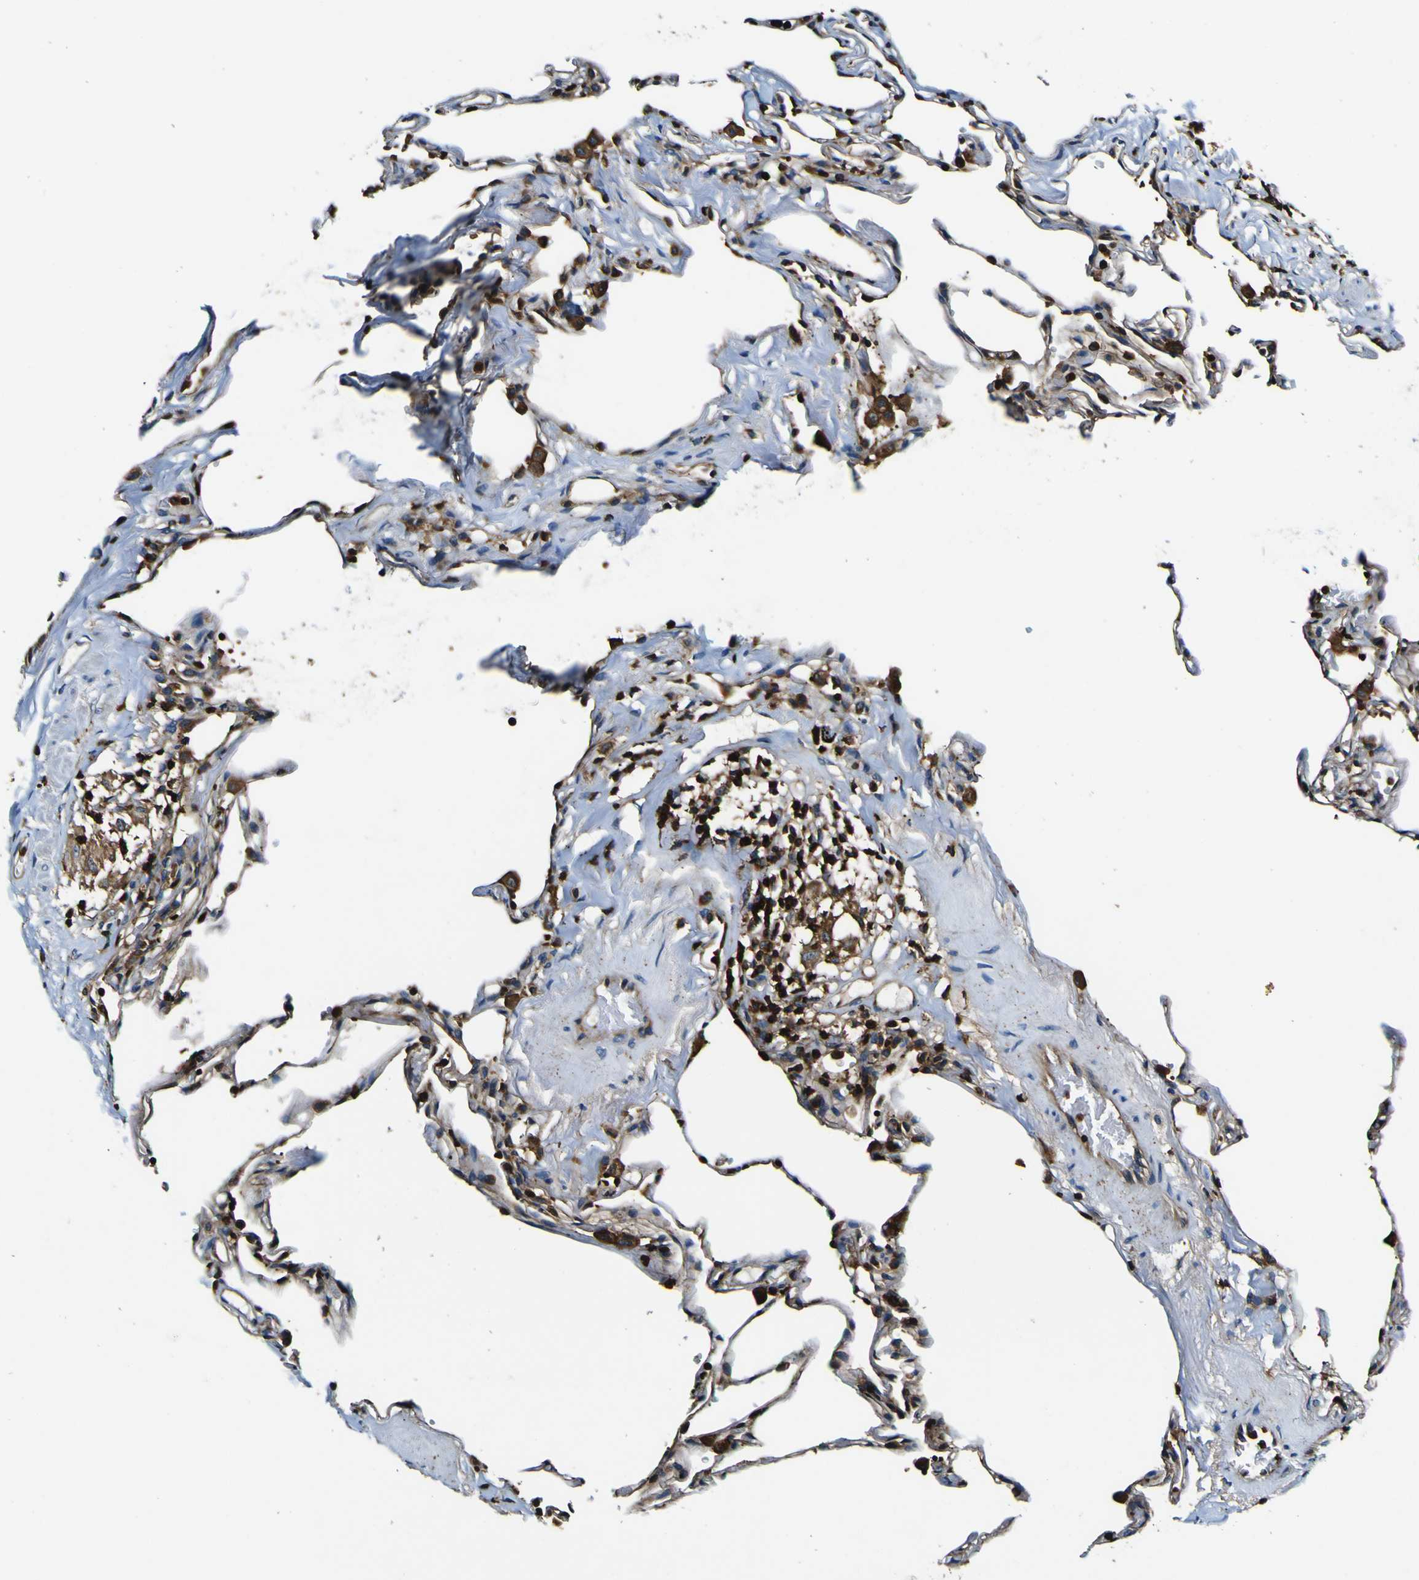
{"staining": {"intensity": "strong", "quantity": "25%-75%", "location": "cytoplasmic/membranous"}, "tissue": "lung", "cell_type": "Alveolar cells", "image_type": "normal", "snomed": [{"axis": "morphology", "description": "Normal tissue, NOS"}, {"axis": "topography", "description": "Lung"}], "caption": "Human lung stained for a protein (brown) demonstrates strong cytoplasmic/membranous positive expression in about 25%-75% of alveolar cells.", "gene": "RHOT2", "patient": {"sex": "male", "age": 59}}